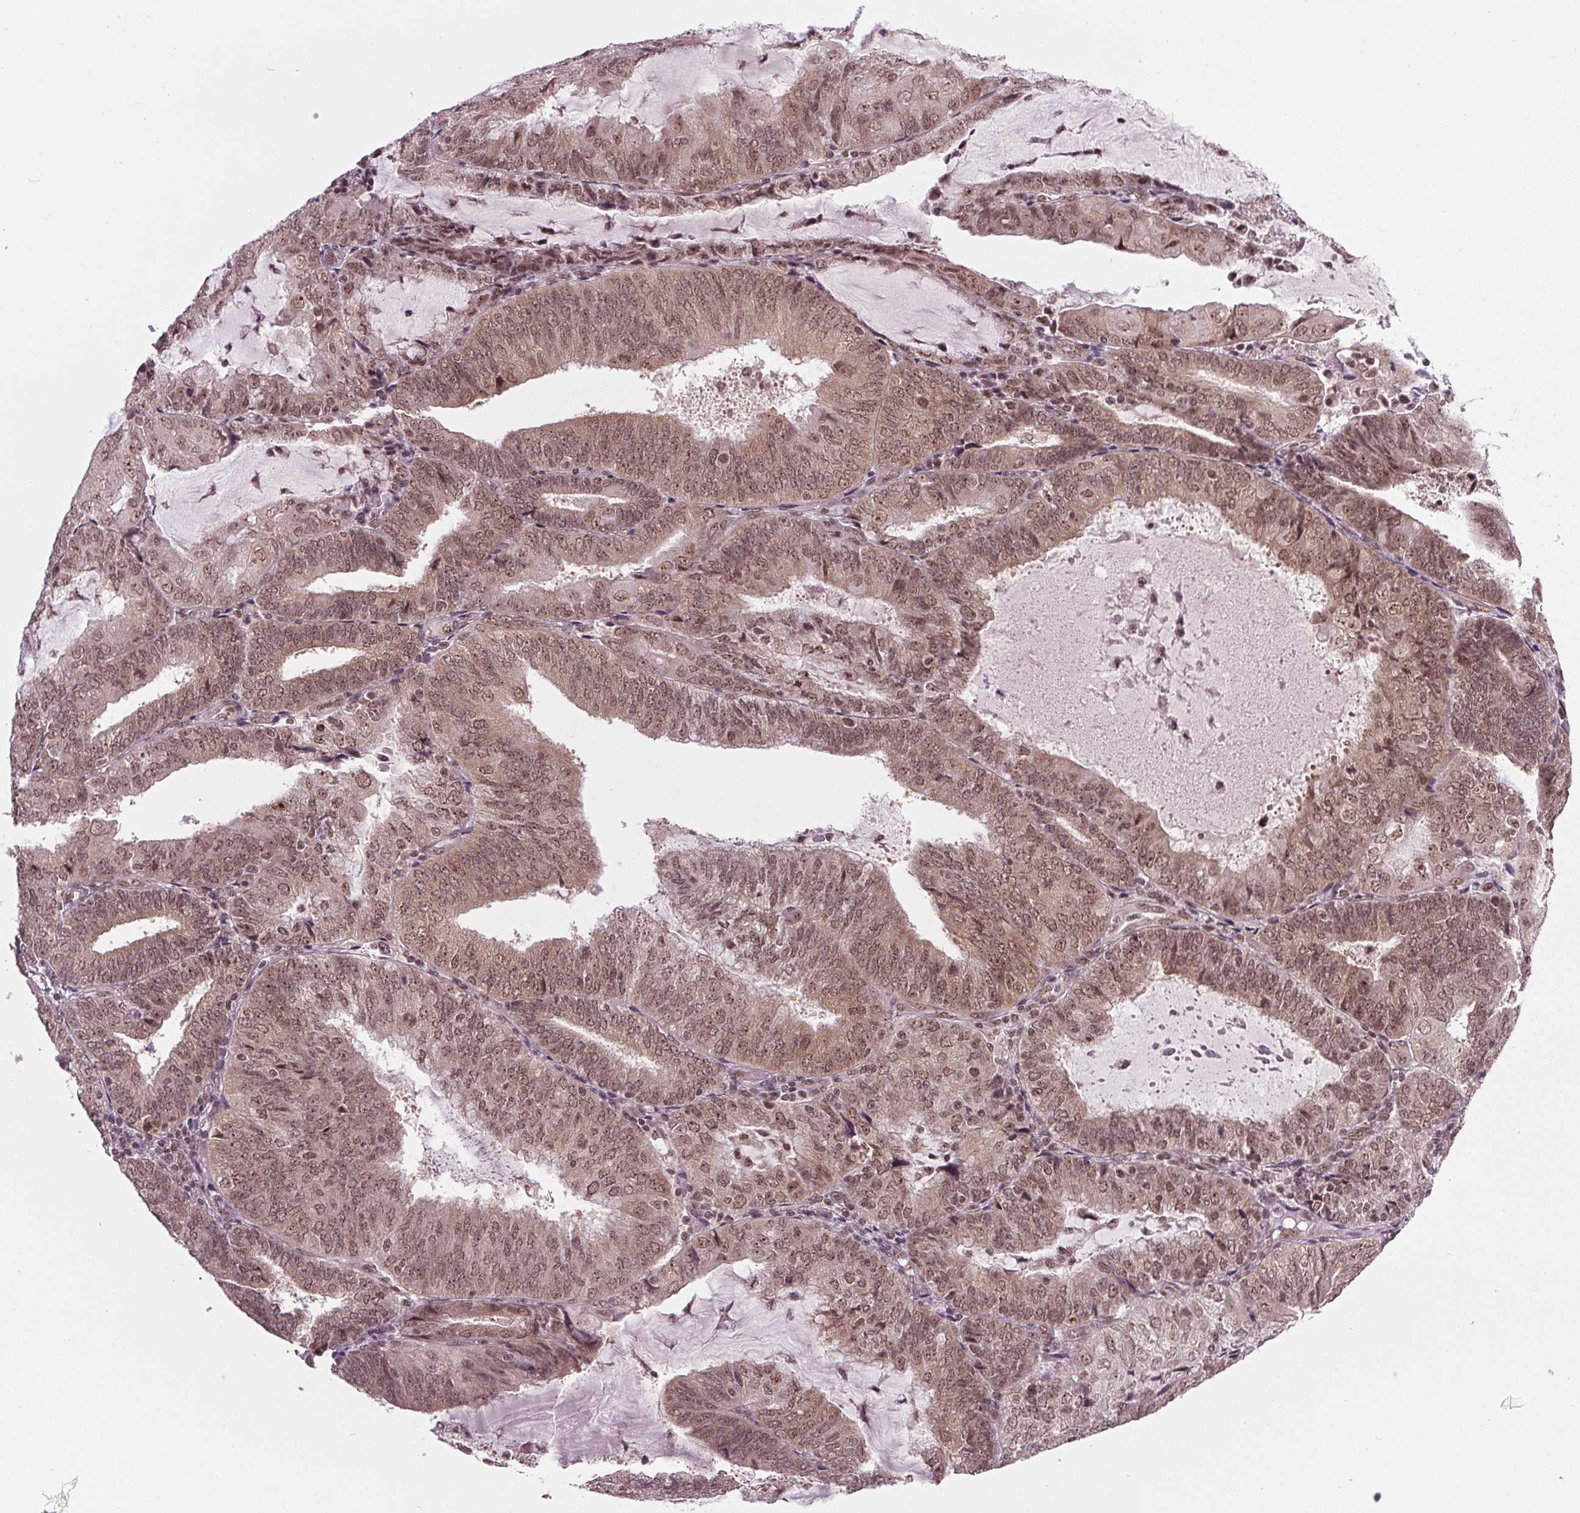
{"staining": {"intensity": "moderate", "quantity": ">75%", "location": "cytoplasmic/membranous,nuclear"}, "tissue": "endometrial cancer", "cell_type": "Tumor cells", "image_type": "cancer", "snomed": [{"axis": "morphology", "description": "Adenocarcinoma, NOS"}, {"axis": "topography", "description": "Endometrium"}], "caption": "DAB (3,3'-diaminobenzidine) immunohistochemical staining of human endometrial adenocarcinoma displays moderate cytoplasmic/membranous and nuclear protein expression in about >75% of tumor cells.", "gene": "DDX41", "patient": {"sex": "female", "age": 81}}